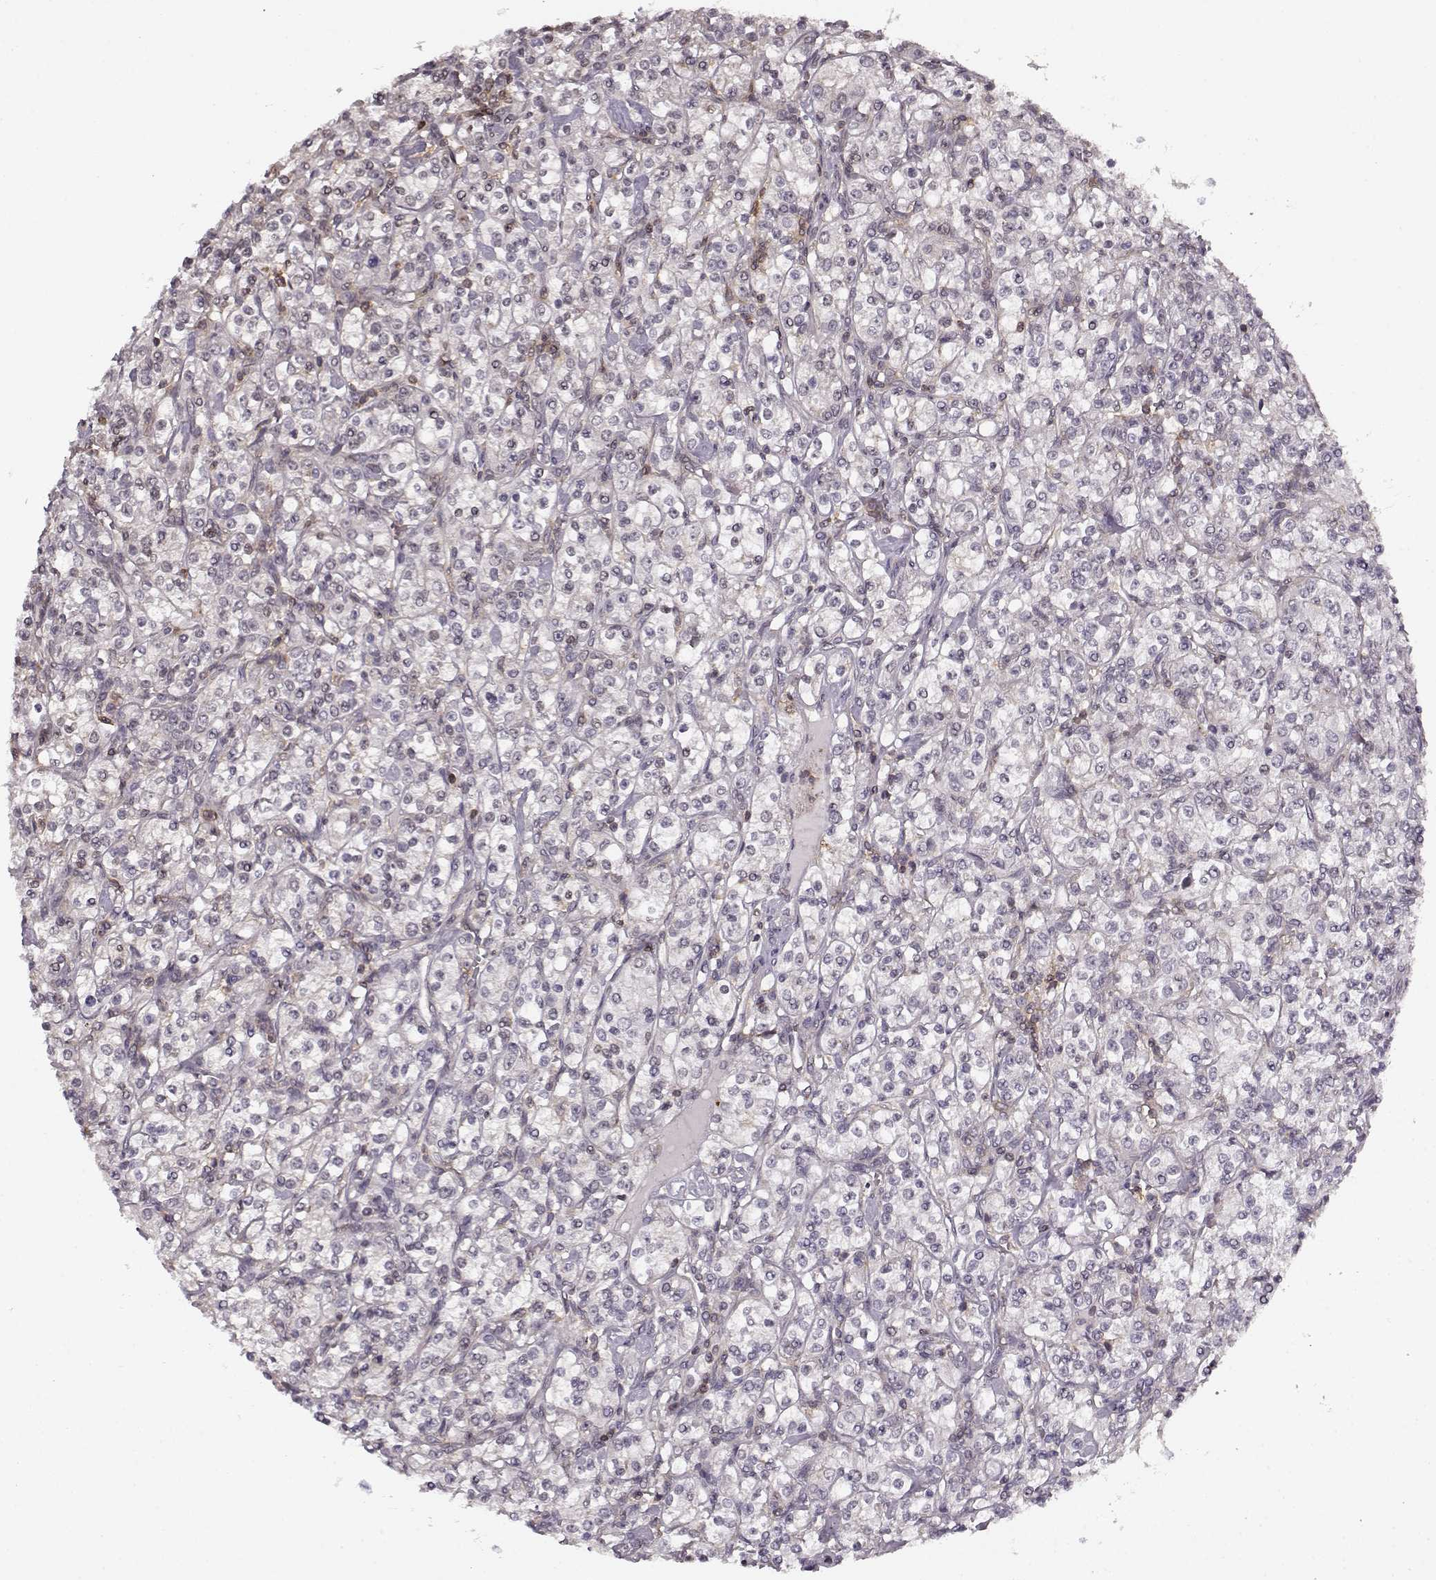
{"staining": {"intensity": "negative", "quantity": "none", "location": "none"}, "tissue": "renal cancer", "cell_type": "Tumor cells", "image_type": "cancer", "snomed": [{"axis": "morphology", "description": "Adenocarcinoma, NOS"}, {"axis": "topography", "description": "Kidney"}], "caption": "The image exhibits no significant positivity in tumor cells of renal cancer (adenocarcinoma).", "gene": "MFSD1", "patient": {"sex": "male", "age": 77}}